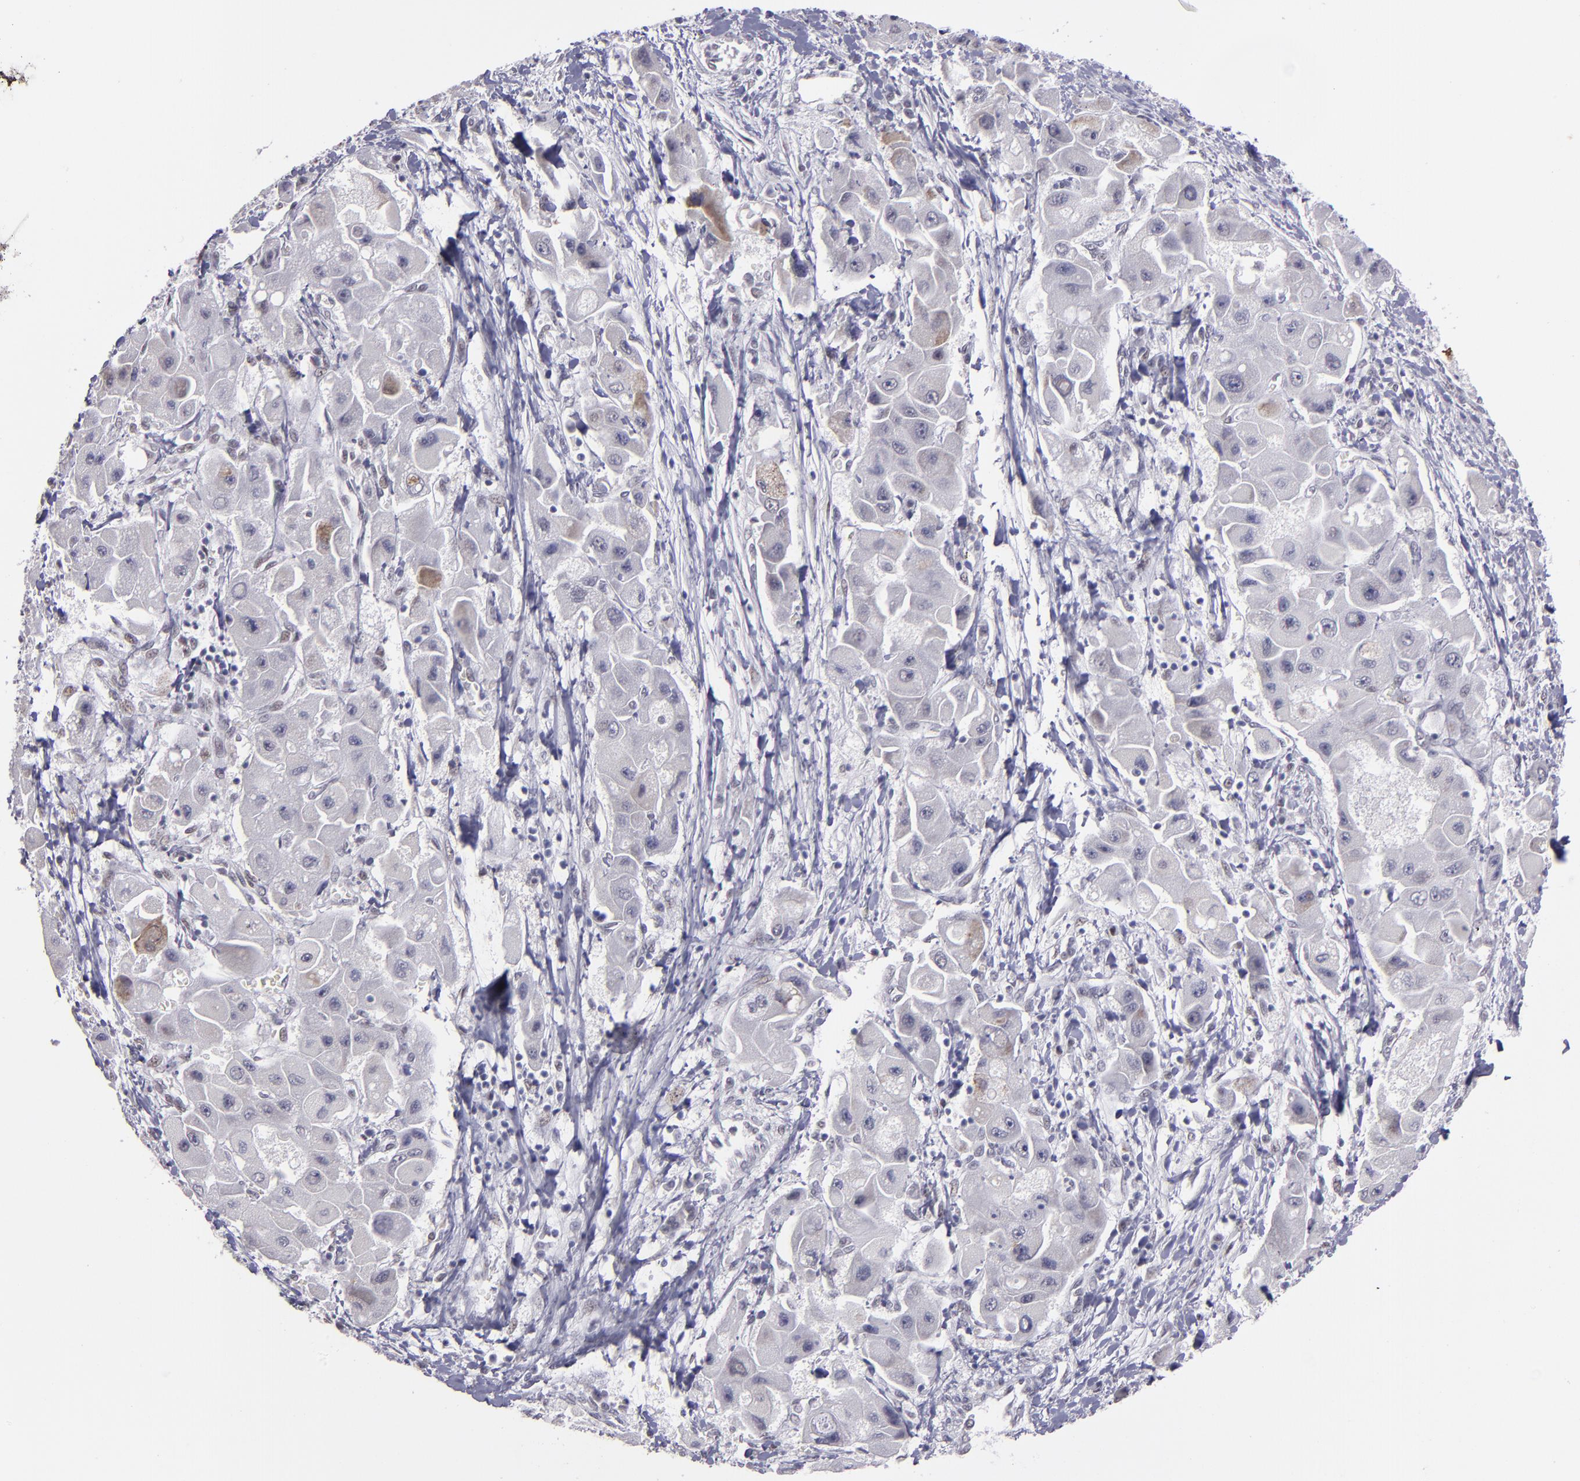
{"staining": {"intensity": "moderate", "quantity": "<25%", "location": "cytoplasmic/membranous,nuclear"}, "tissue": "liver cancer", "cell_type": "Tumor cells", "image_type": "cancer", "snomed": [{"axis": "morphology", "description": "Carcinoma, Hepatocellular, NOS"}, {"axis": "topography", "description": "Liver"}], "caption": "Approximately <25% of tumor cells in human liver hepatocellular carcinoma exhibit moderate cytoplasmic/membranous and nuclear protein positivity as visualized by brown immunohistochemical staining.", "gene": "OTUB2", "patient": {"sex": "male", "age": 24}}